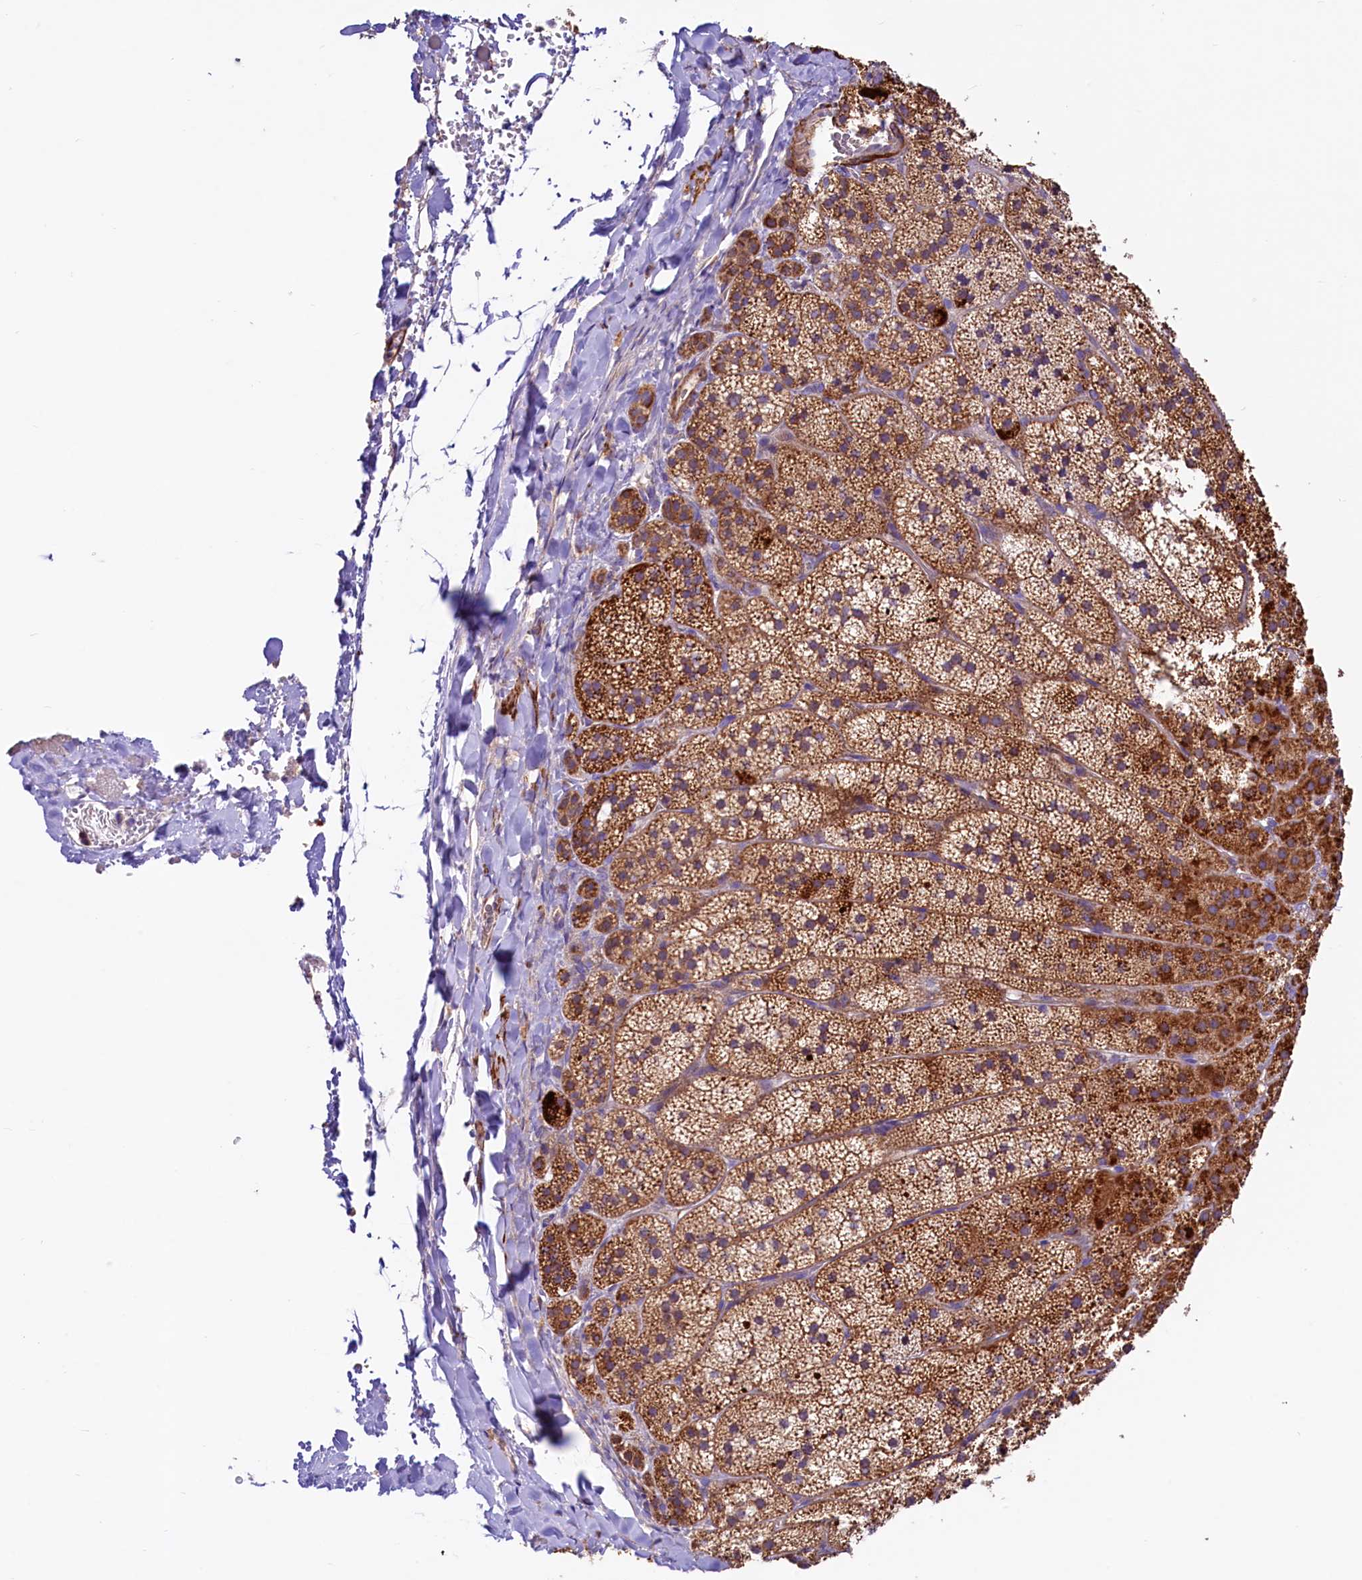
{"staining": {"intensity": "strong", "quantity": ">75%", "location": "cytoplasmic/membranous"}, "tissue": "adrenal gland", "cell_type": "Glandular cells", "image_type": "normal", "snomed": [{"axis": "morphology", "description": "Normal tissue, NOS"}, {"axis": "topography", "description": "Adrenal gland"}], "caption": "Immunohistochemistry staining of normal adrenal gland, which displays high levels of strong cytoplasmic/membranous positivity in about >75% of glandular cells indicating strong cytoplasmic/membranous protein staining. The staining was performed using DAB (brown) for protein detection and nuclei were counterstained in hematoxylin (blue).", "gene": "CIAO3", "patient": {"sex": "female", "age": 44}}